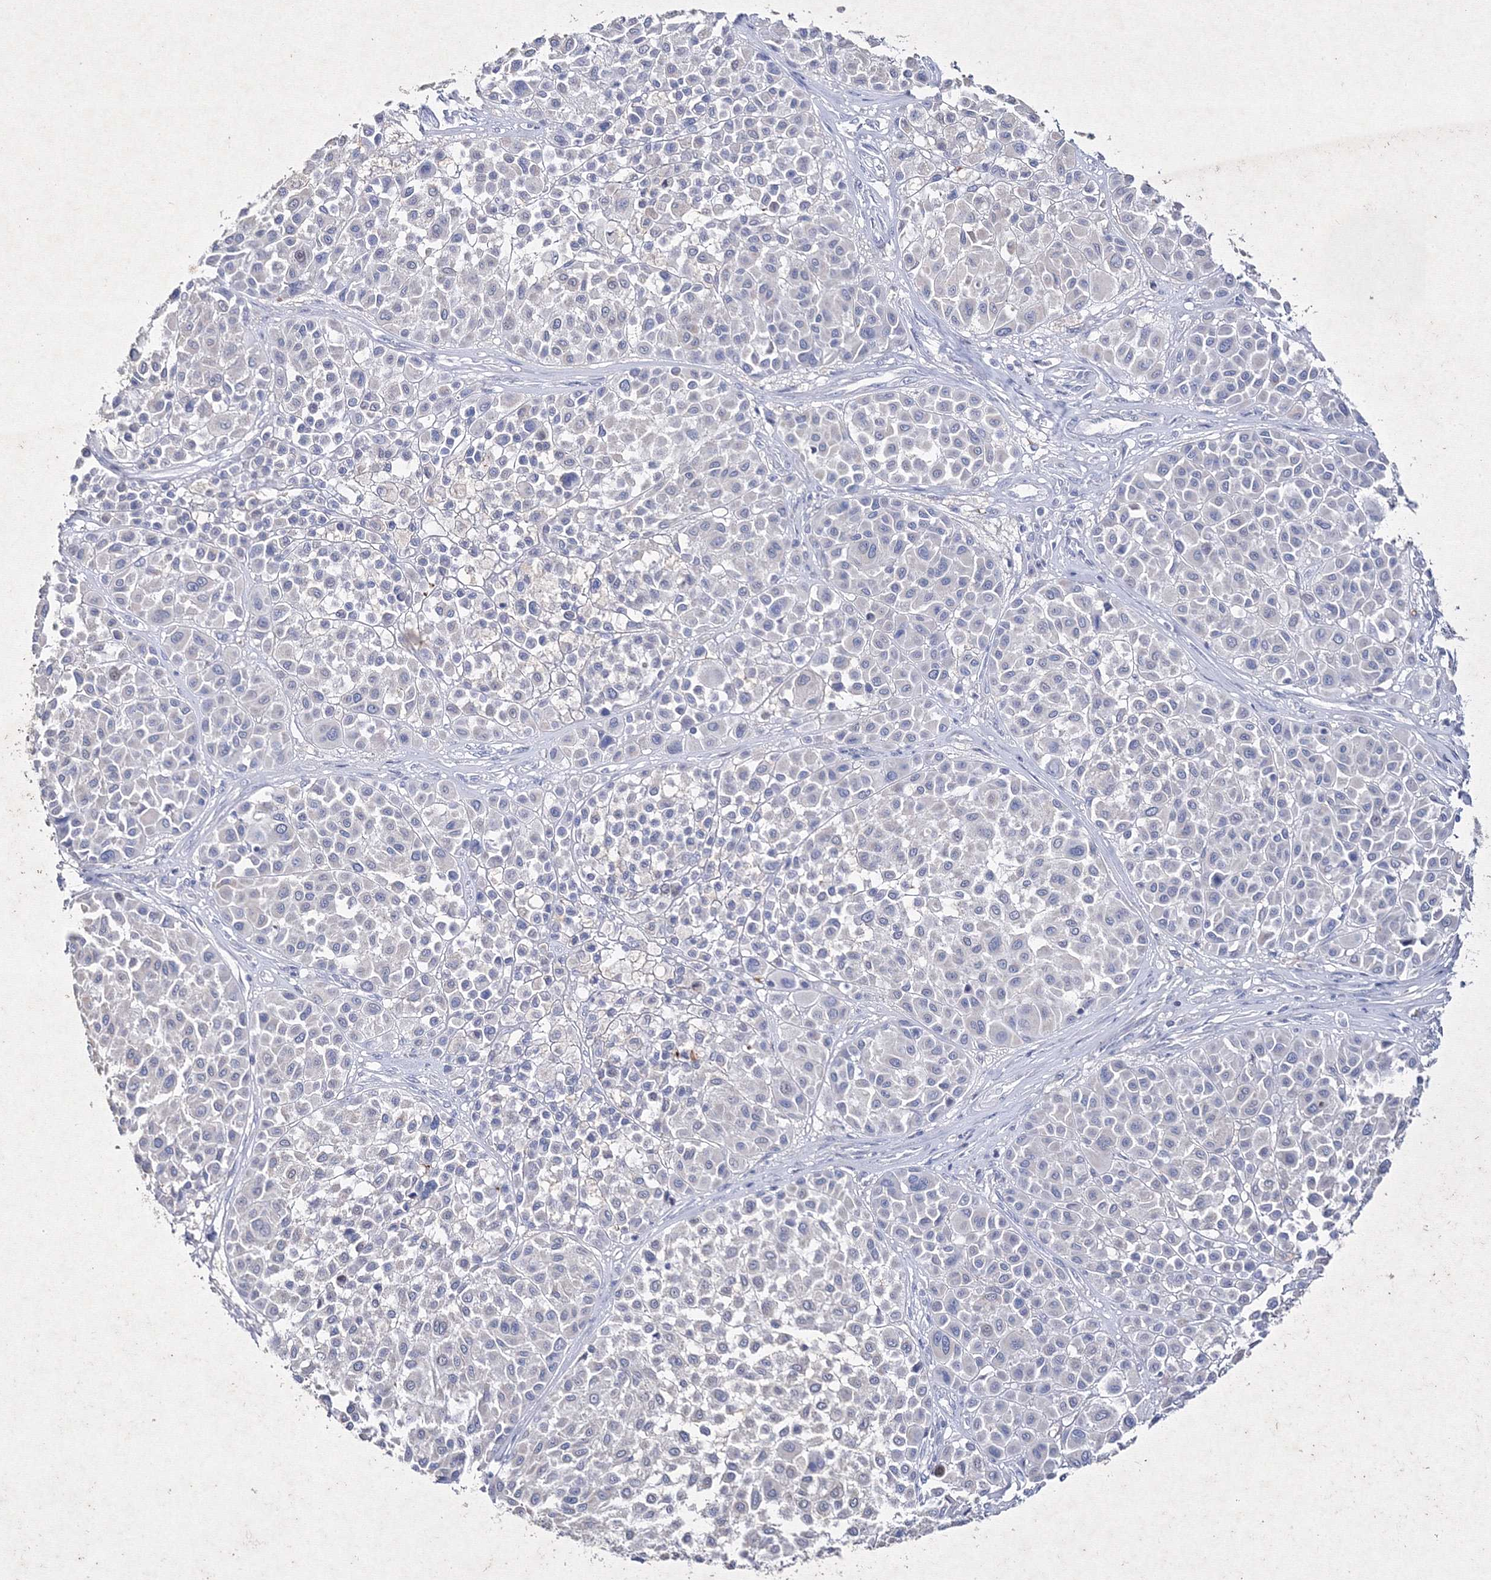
{"staining": {"intensity": "negative", "quantity": "none", "location": "none"}, "tissue": "melanoma", "cell_type": "Tumor cells", "image_type": "cancer", "snomed": [{"axis": "morphology", "description": "Malignant melanoma, Metastatic site"}, {"axis": "topography", "description": "Soft tissue"}], "caption": "Immunohistochemistry (IHC) image of melanoma stained for a protein (brown), which shows no staining in tumor cells.", "gene": "SMIM29", "patient": {"sex": "male", "age": 41}}